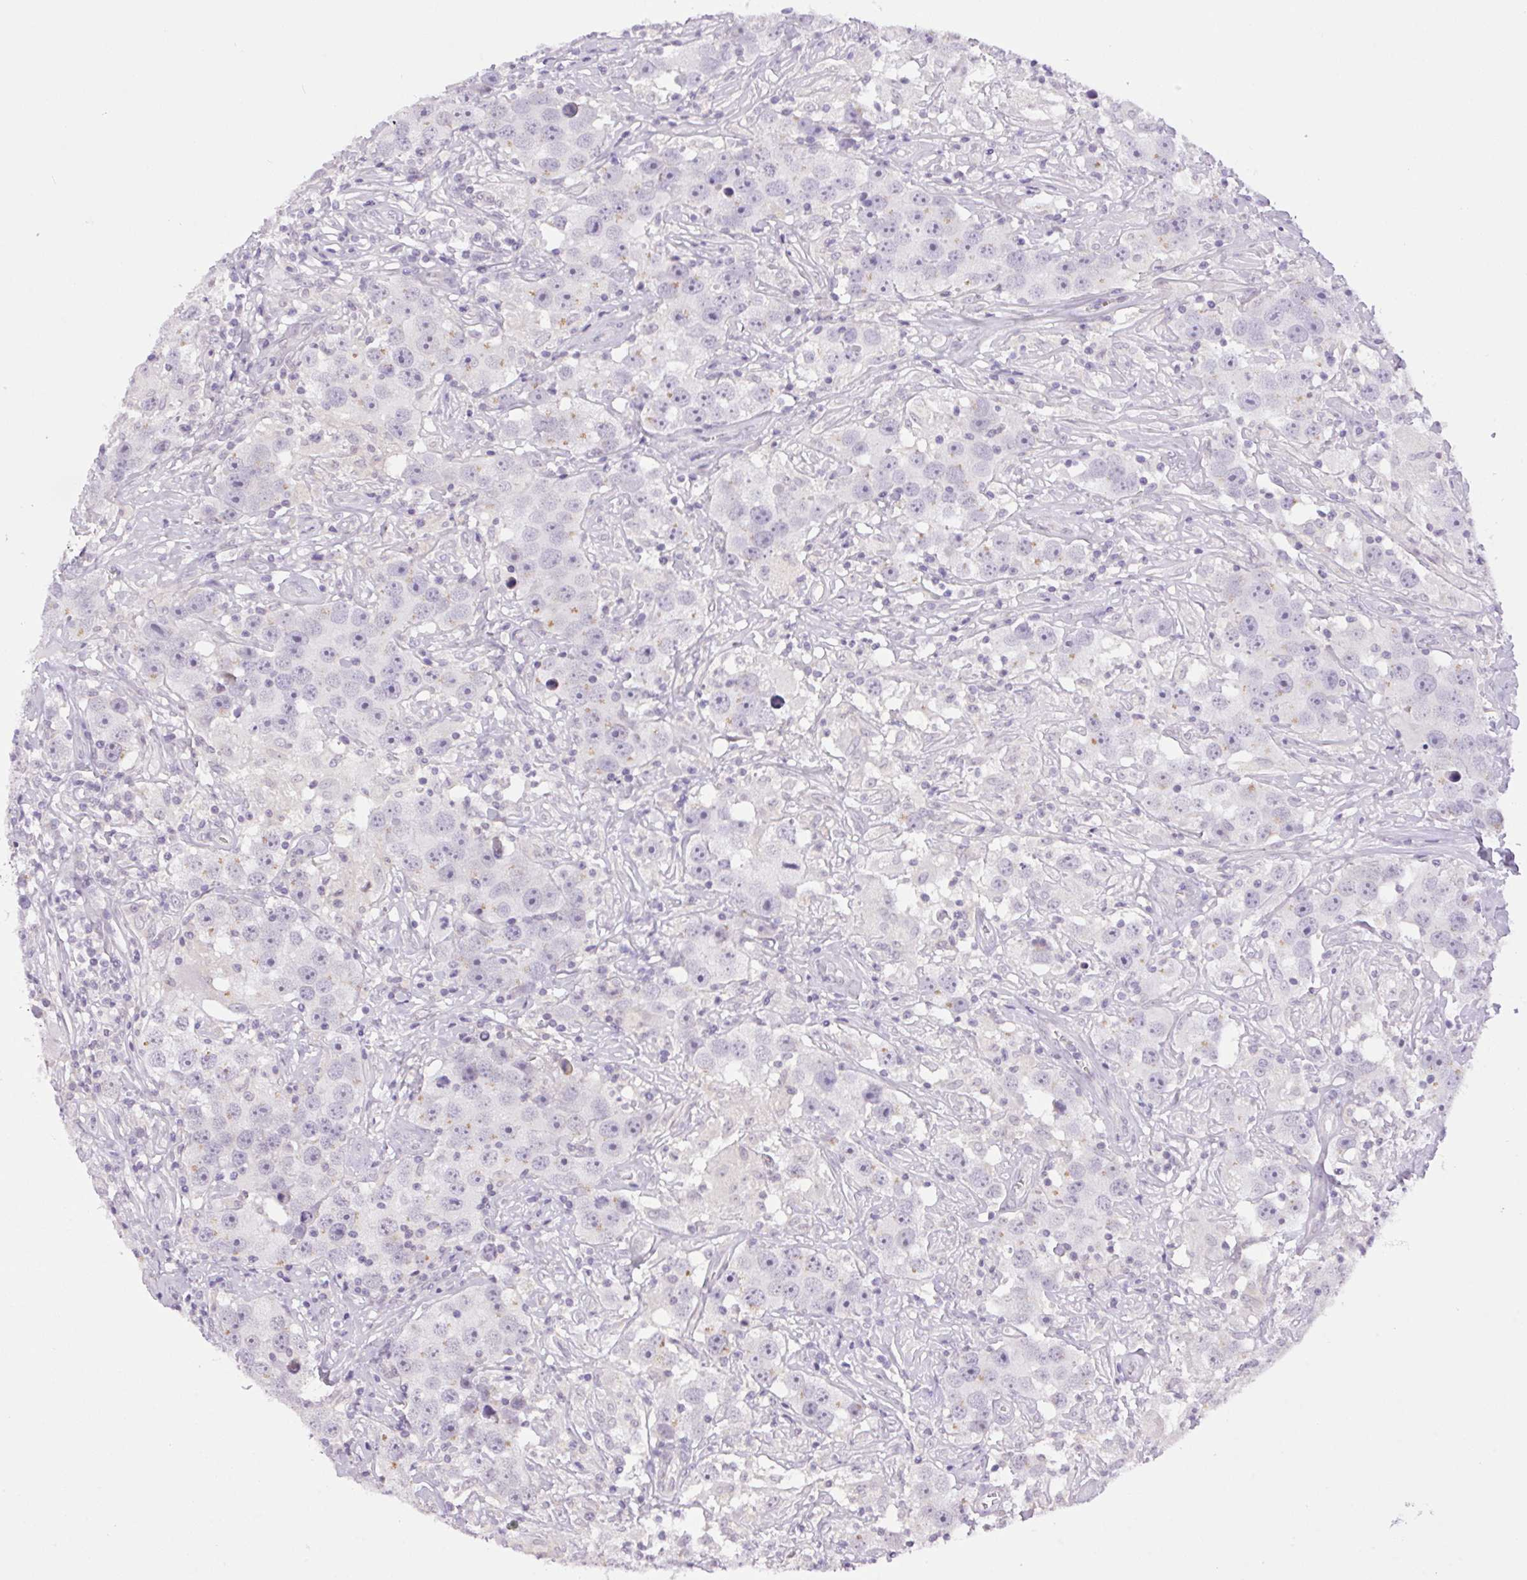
{"staining": {"intensity": "negative", "quantity": "none", "location": "none"}, "tissue": "testis cancer", "cell_type": "Tumor cells", "image_type": "cancer", "snomed": [{"axis": "morphology", "description": "Seminoma, NOS"}, {"axis": "topography", "description": "Testis"}], "caption": "This is an IHC histopathology image of testis cancer. There is no staining in tumor cells.", "gene": "SMIM13", "patient": {"sex": "male", "age": 49}}